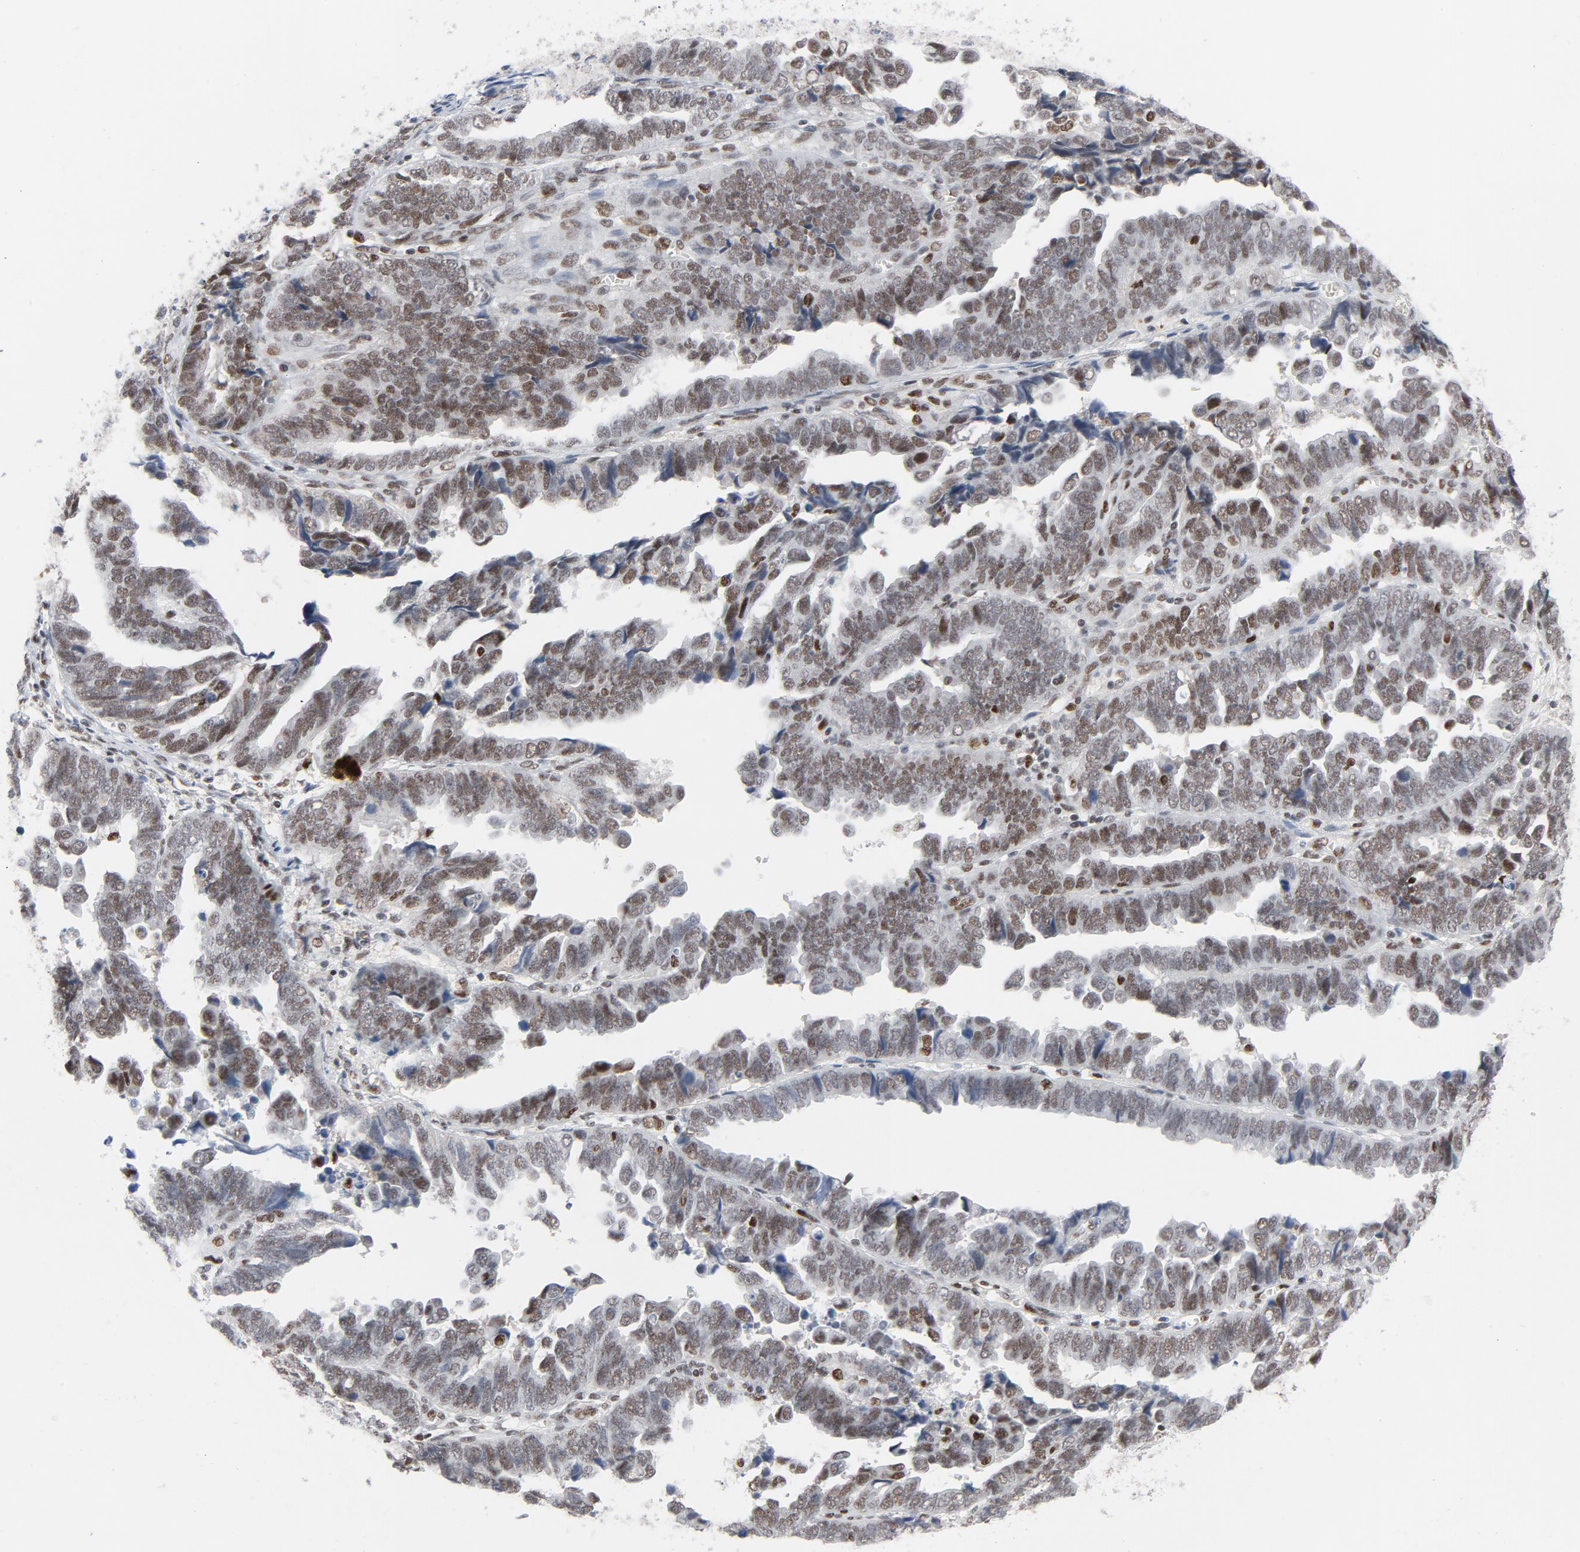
{"staining": {"intensity": "moderate", "quantity": ">75%", "location": "nuclear"}, "tissue": "endometrial cancer", "cell_type": "Tumor cells", "image_type": "cancer", "snomed": [{"axis": "morphology", "description": "Adenocarcinoma, NOS"}, {"axis": "topography", "description": "Endometrium"}], "caption": "A medium amount of moderate nuclear staining is identified in approximately >75% of tumor cells in endometrial cancer (adenocarcinoma) tissue.", "gene": "JMJD6", "patient": {"sex": "female", "age": 75}}